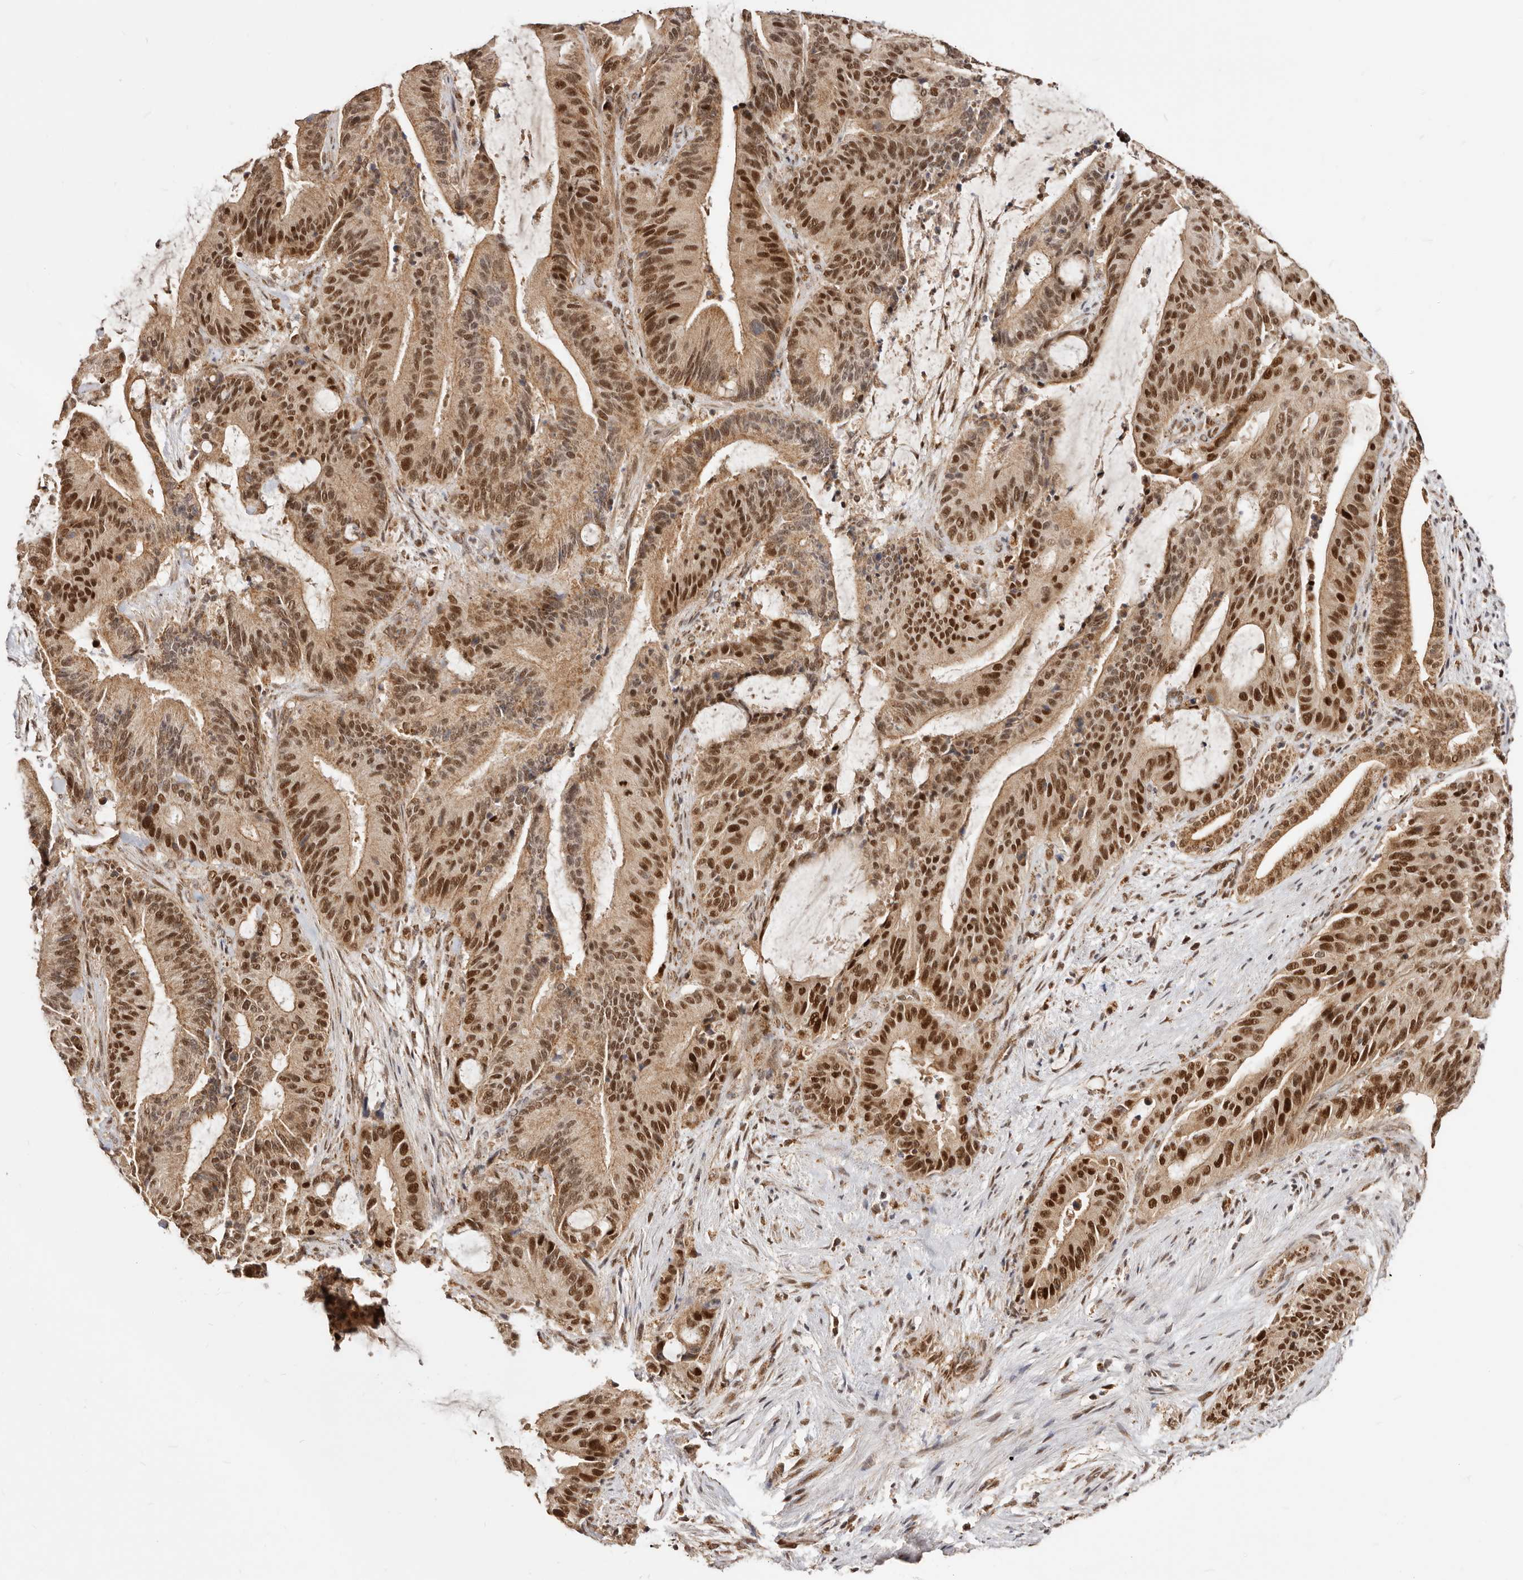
{"staining": {"intensity": "strong", "quantity": ">75%", "location": "cytoplasmic/membranous,nuclear"}, "tissue": "liver cancer", "cell_type": "Tumor cells", "image_type": "cancer", "snomed": [{"axis": "morphology", "description": "Normal tissue, NOS"}, {"axis": "morphology", "description": "Cholangiocarcinoma"}, {"axis": "topography", "description": "Liver"}, {"axis": "topography", "description": "Peripheral nerve tissue"}], "caption": "This histopathology image displays liver cancer (cholangiocarcinoma) stained with immunohistochemistry to label a protein in brown. The cytoplasmic/membranous and nuclear of tumor cells show strong positivity for the protein. Nuclei are counter-stained blue.", "gene": "SEC14L1", "patient": {"sex": "female", "age": 73}}